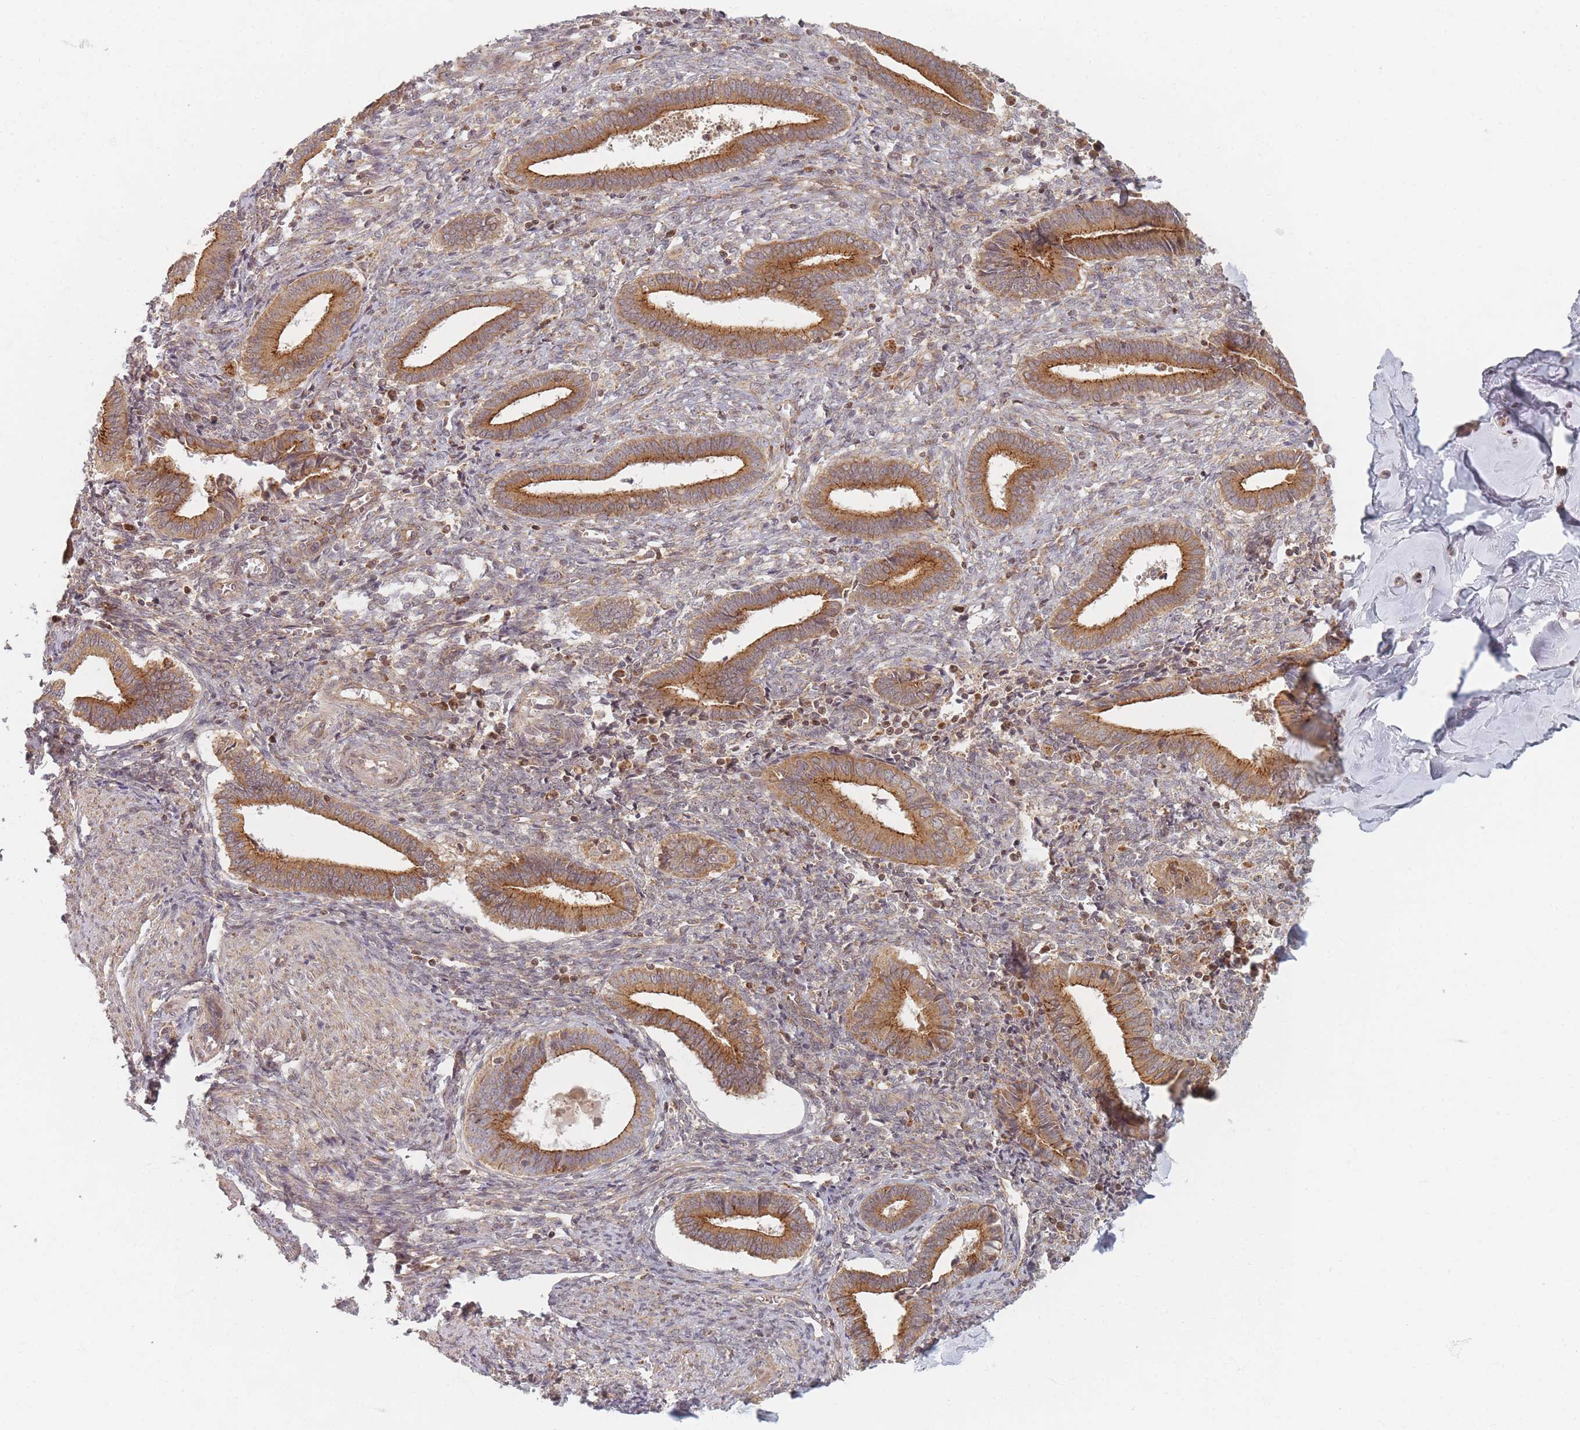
{"staining": {"intensity": "weak", "quantity": ">75%", "location": "cytoplasmic/membranous,nuclear"}, "tissue": "endometrium", "cell_type": "Cells in endometrial stroma", "image_type": "normal", "snomed": [{"axis": "morphology", "description": "Normal tissue, NOS"}, {"axis": "topography", "description": "Other"}, {"axis": "topography", "description": "Endometrium"}], "caption": "Immunohistochemistry (DAB (3,3'-diaminobenzidine)) staining of normal endometrium demonstrates weak cytoplasmic/membranous,nuclear protein positivity in about >75% of cells in endometrial stroma. (IHC, brightfield microscopy, high magnification).", "gene": "RADX", "patient": {"sex": "female", "age": 44}}